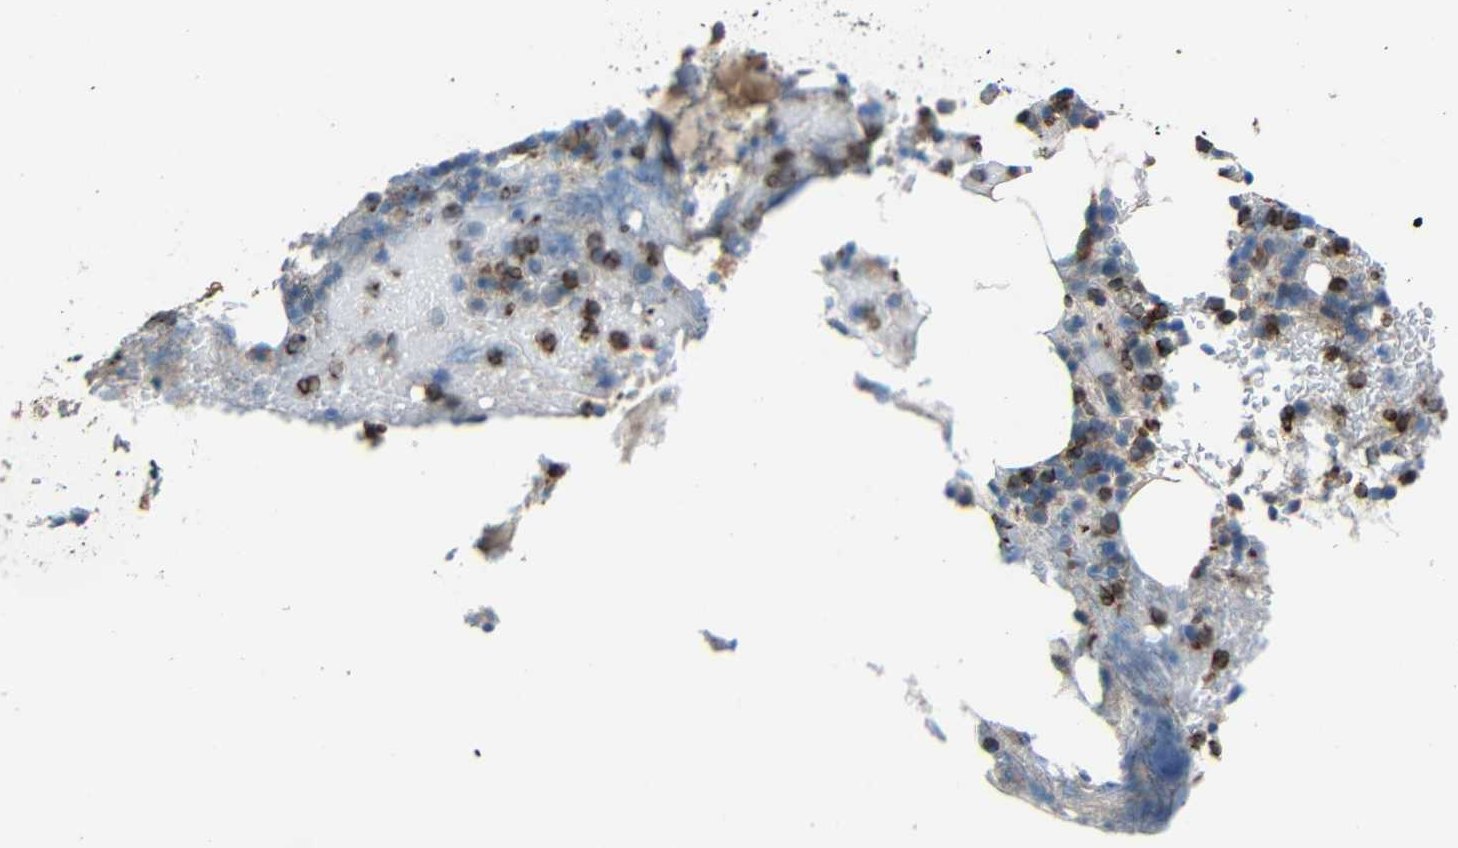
{"staining": {"intensity": "moderate", "quantity": "25%-75%", "location": "cytoplasmic/membranous"}, "tissue": "bone marrow", "cell_type": "Hematopoietic cells", "image_type": "normal", "snomed": [{"axis": "morphology", "description": "Normal tissue, NOS"}, {"axis": "topography", "description": "Bone marrow"}], "caption": "Immunohistochemical staining of unremarkable human bone marrow shows moderate cytoplasmic/membranous protein expression in approximately 25%-75% of hematopoietic cells. The staining is performed using DAB (3,3'-diaminobenzidine) brown chromogen to label protein expression. The nuclei are counter-stained blue using hematoxylin.", "gene": "STBD1", "patient": {"sex": "female", "age": 73}}